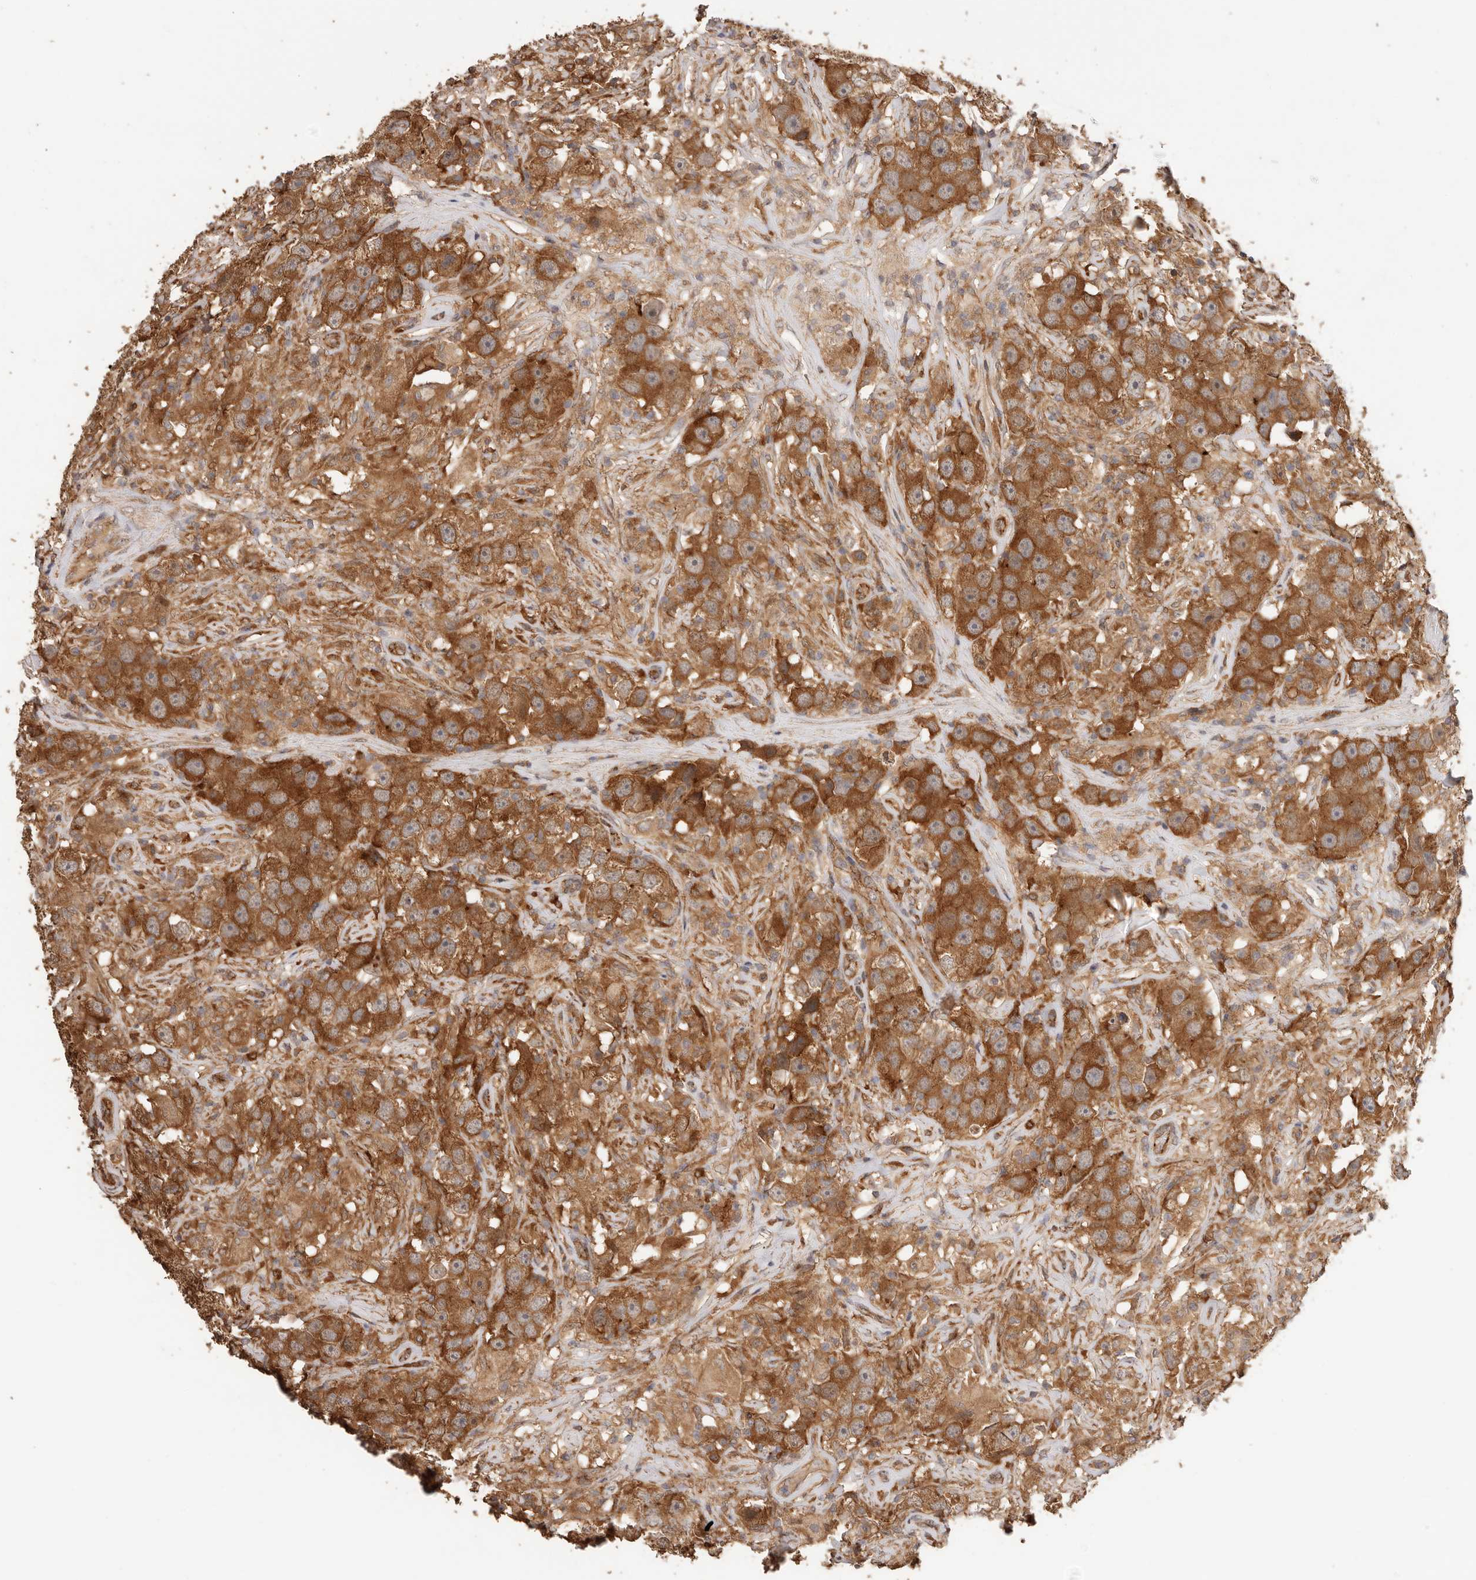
{"staining": {"intensity": "strong", "quantity": ">75%", "location": "cytoplasmic/membranous"}, "tissue": "testis cancer", "cell_type": "Tumor cells", "image_type": "cancer", "snomed": [{"axis": "morphology", "description": "Seminoma, NOS"}, {"axis": "topography", "description": "Testis"}], "caption": "Brown immunohistochemical staining in human testis cancer reveals strong cytoplasmic/membranous staining in about >75% of tumor cells.", "gene": "AFDN", "patient": {"sex": "male", "age": 49}}